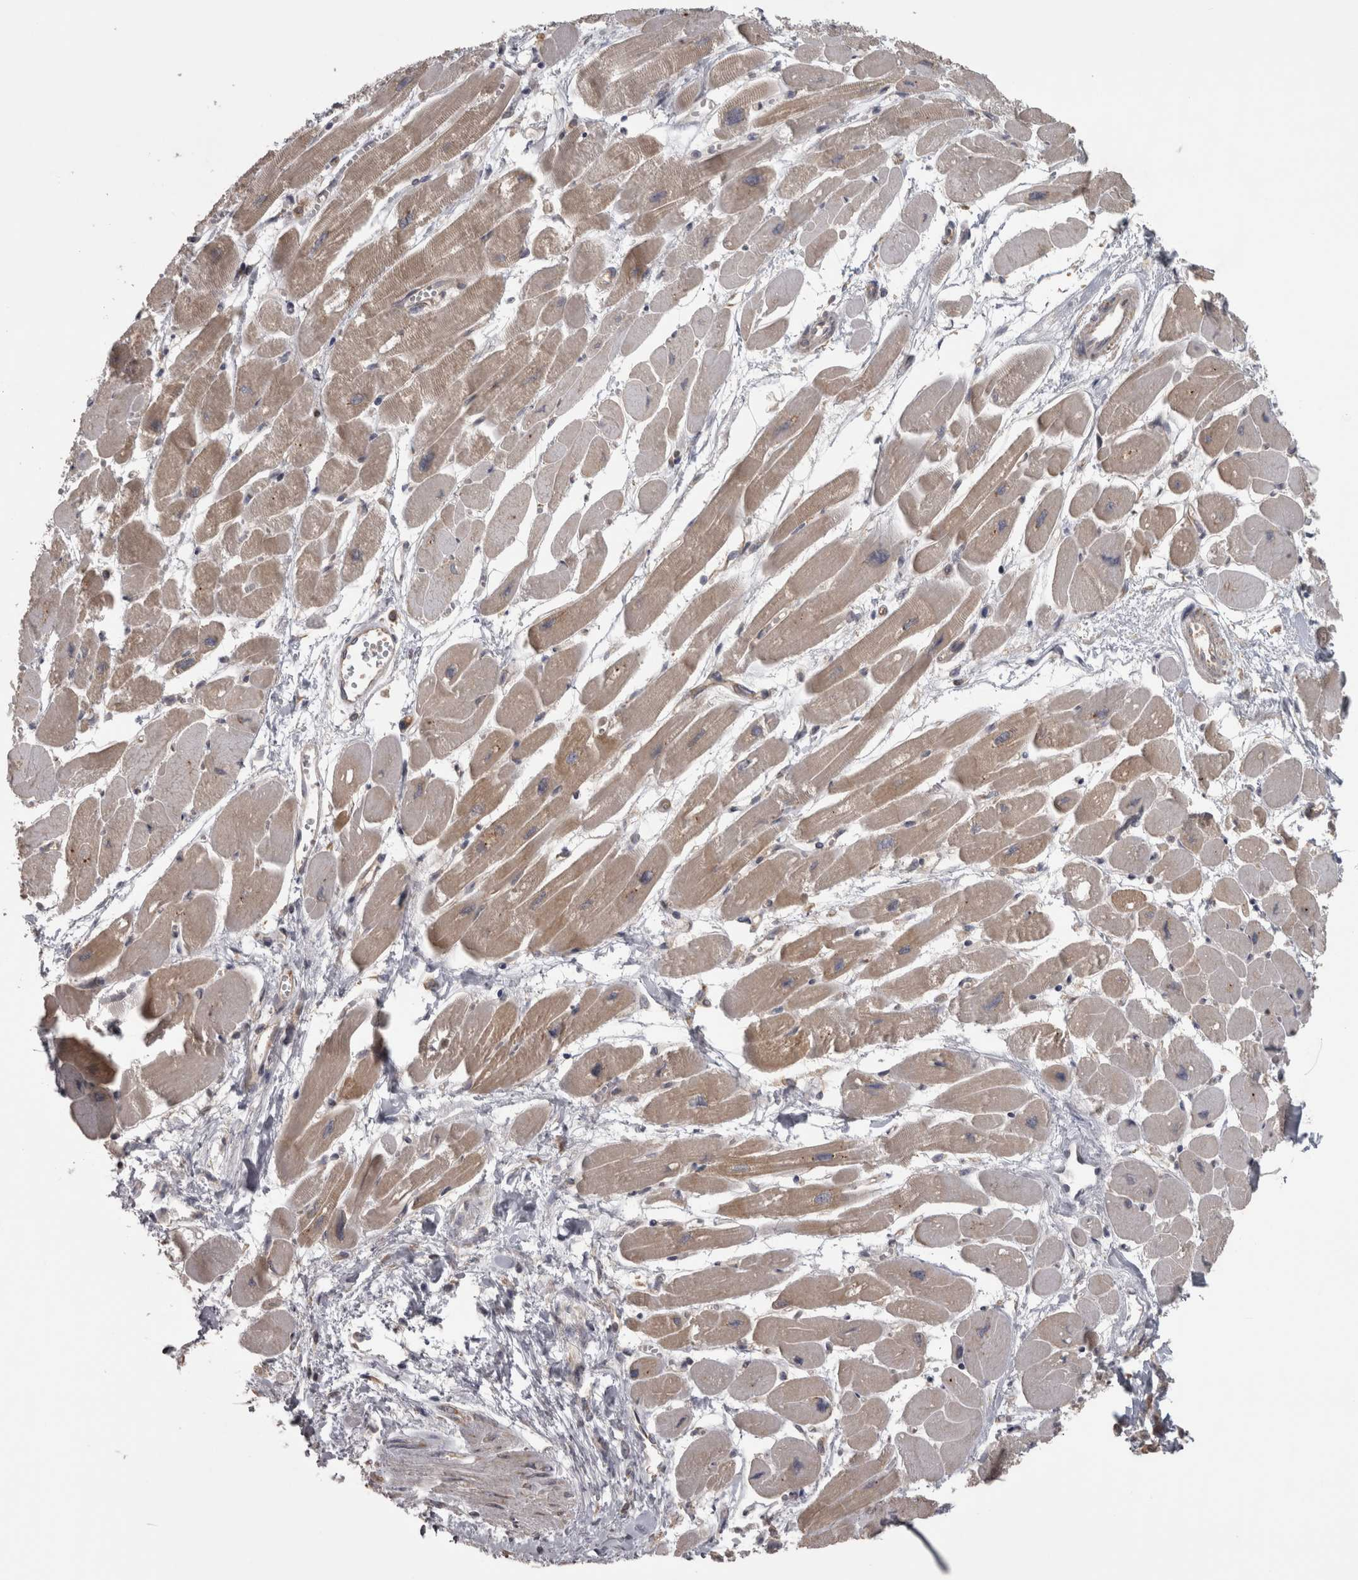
{"staining": {"intensity": "weak", "quantity": ">75%", "location": "cytoplasmic/membranous"}, "tissue": "heart muscle", "cell_type": "Cardiomyocytes", "image_type": "normal", "snomed": [{"axis": "morphology", "description": "Normal tissue, NOS"}, {"axis": "topography", "description": "Heart"}], "caption": "Immunohistochemistry (DAB (3,3'-diaminobenzidine)) staining of normal human heart muscle reveals weak cytoplasmic/membranous protein staining in about >75% of cardiomyocytes.", "gene": "MICU3", "patient": {"sex": "female", "age": 54}}